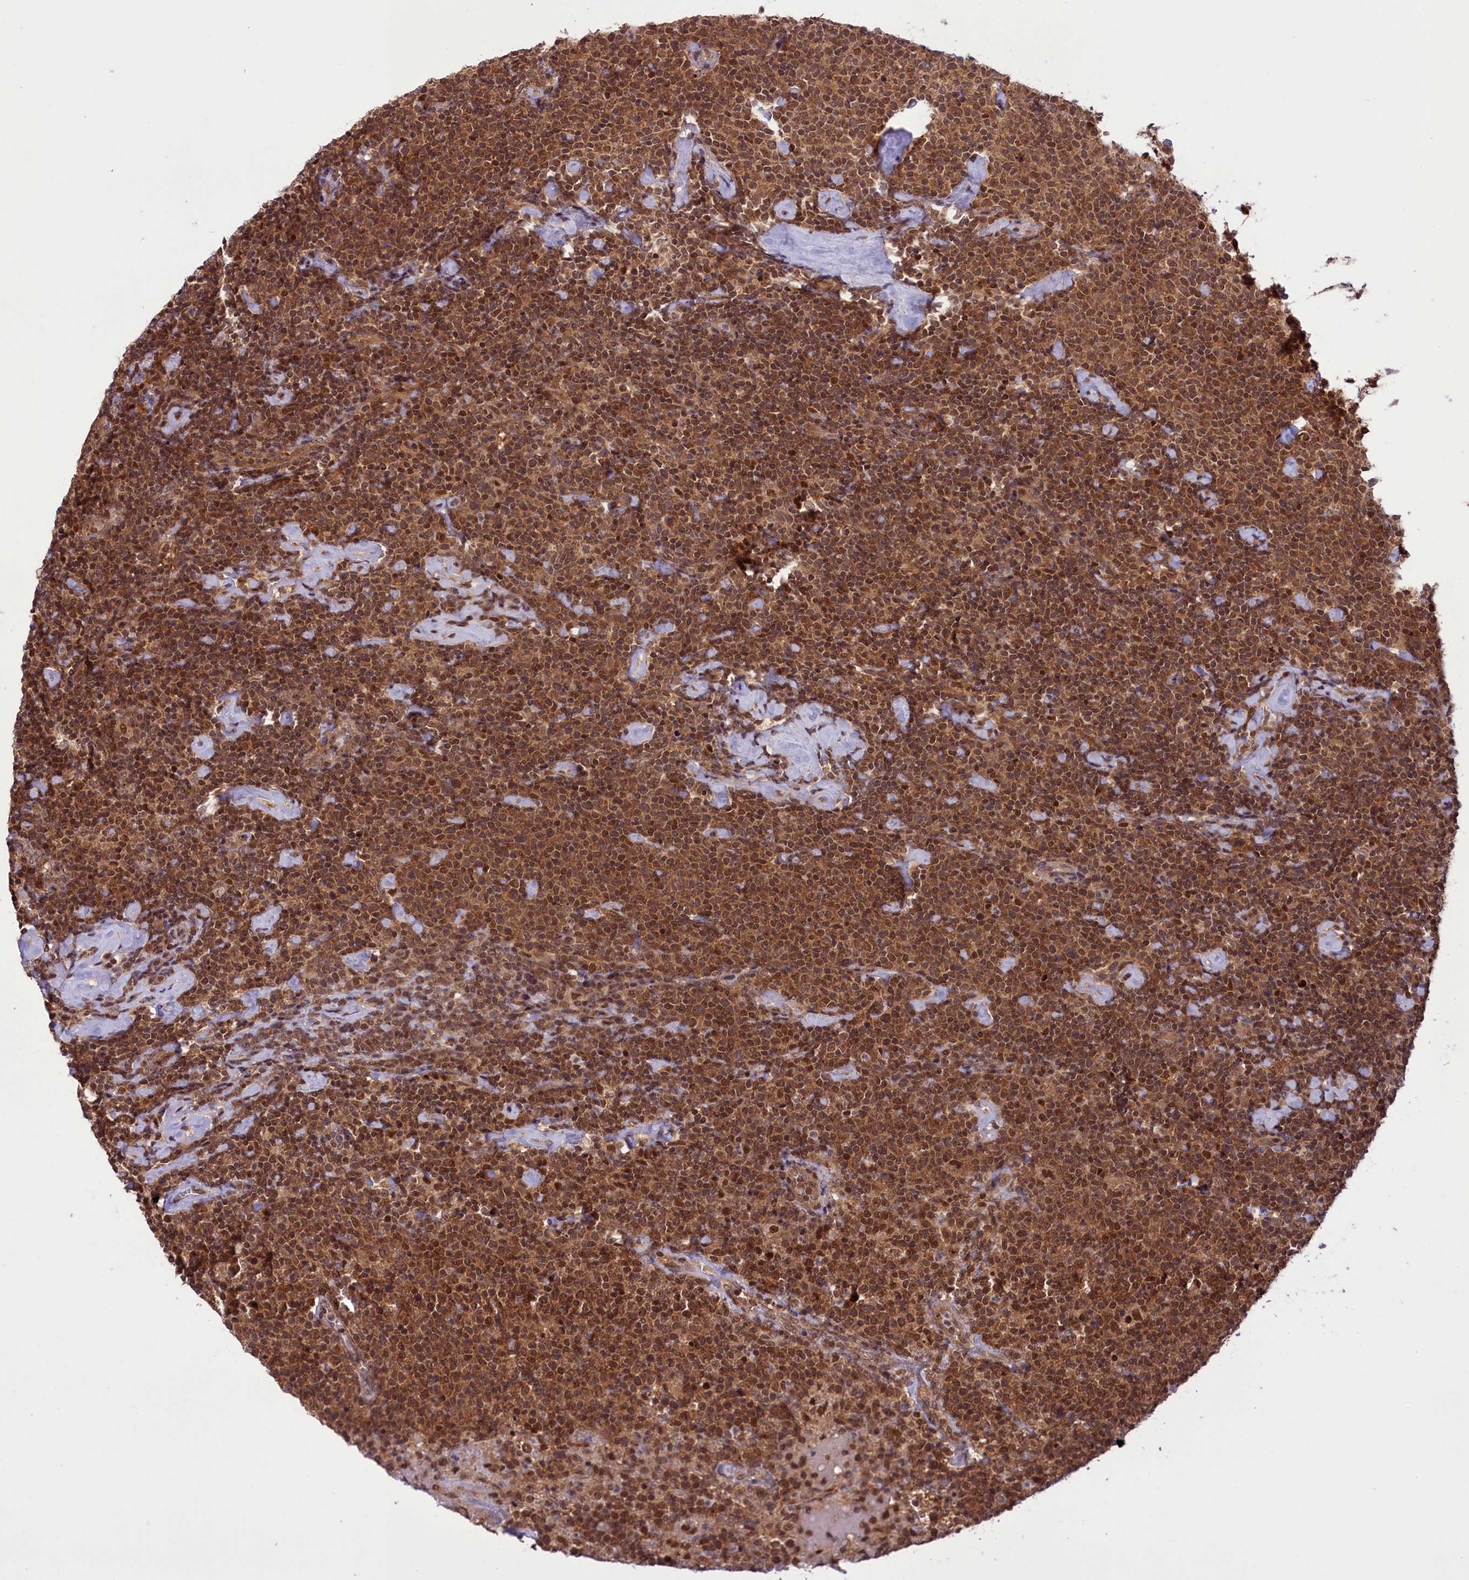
{"staining": {"intensity": "moderate", "quantity": ">75%", "location": "cytoplasmic/membranous,nuclear"}, "tissue": "lymphoma", "cell_type": "Tumor cells", "image_type": "cancer", "snomed": [{"axis": "morphology", "description": "Malignant lymphoma, non-Hodgkin's type, High grade"}, {"axis": "topography", "description": "Lymph node"}], "caption": "Immunohistochemistry (IHC) micrograph of malignant lymphoma, non-Hodgkin's type (high-grade) stained for a protein (brown), which displays medium levels of moderate cytoplasmic/membranous and nuclear staining in about >75% of tumor cells.", "gene": "SLC7A6OS", "patient": {"sex": "male", "age": 61}}